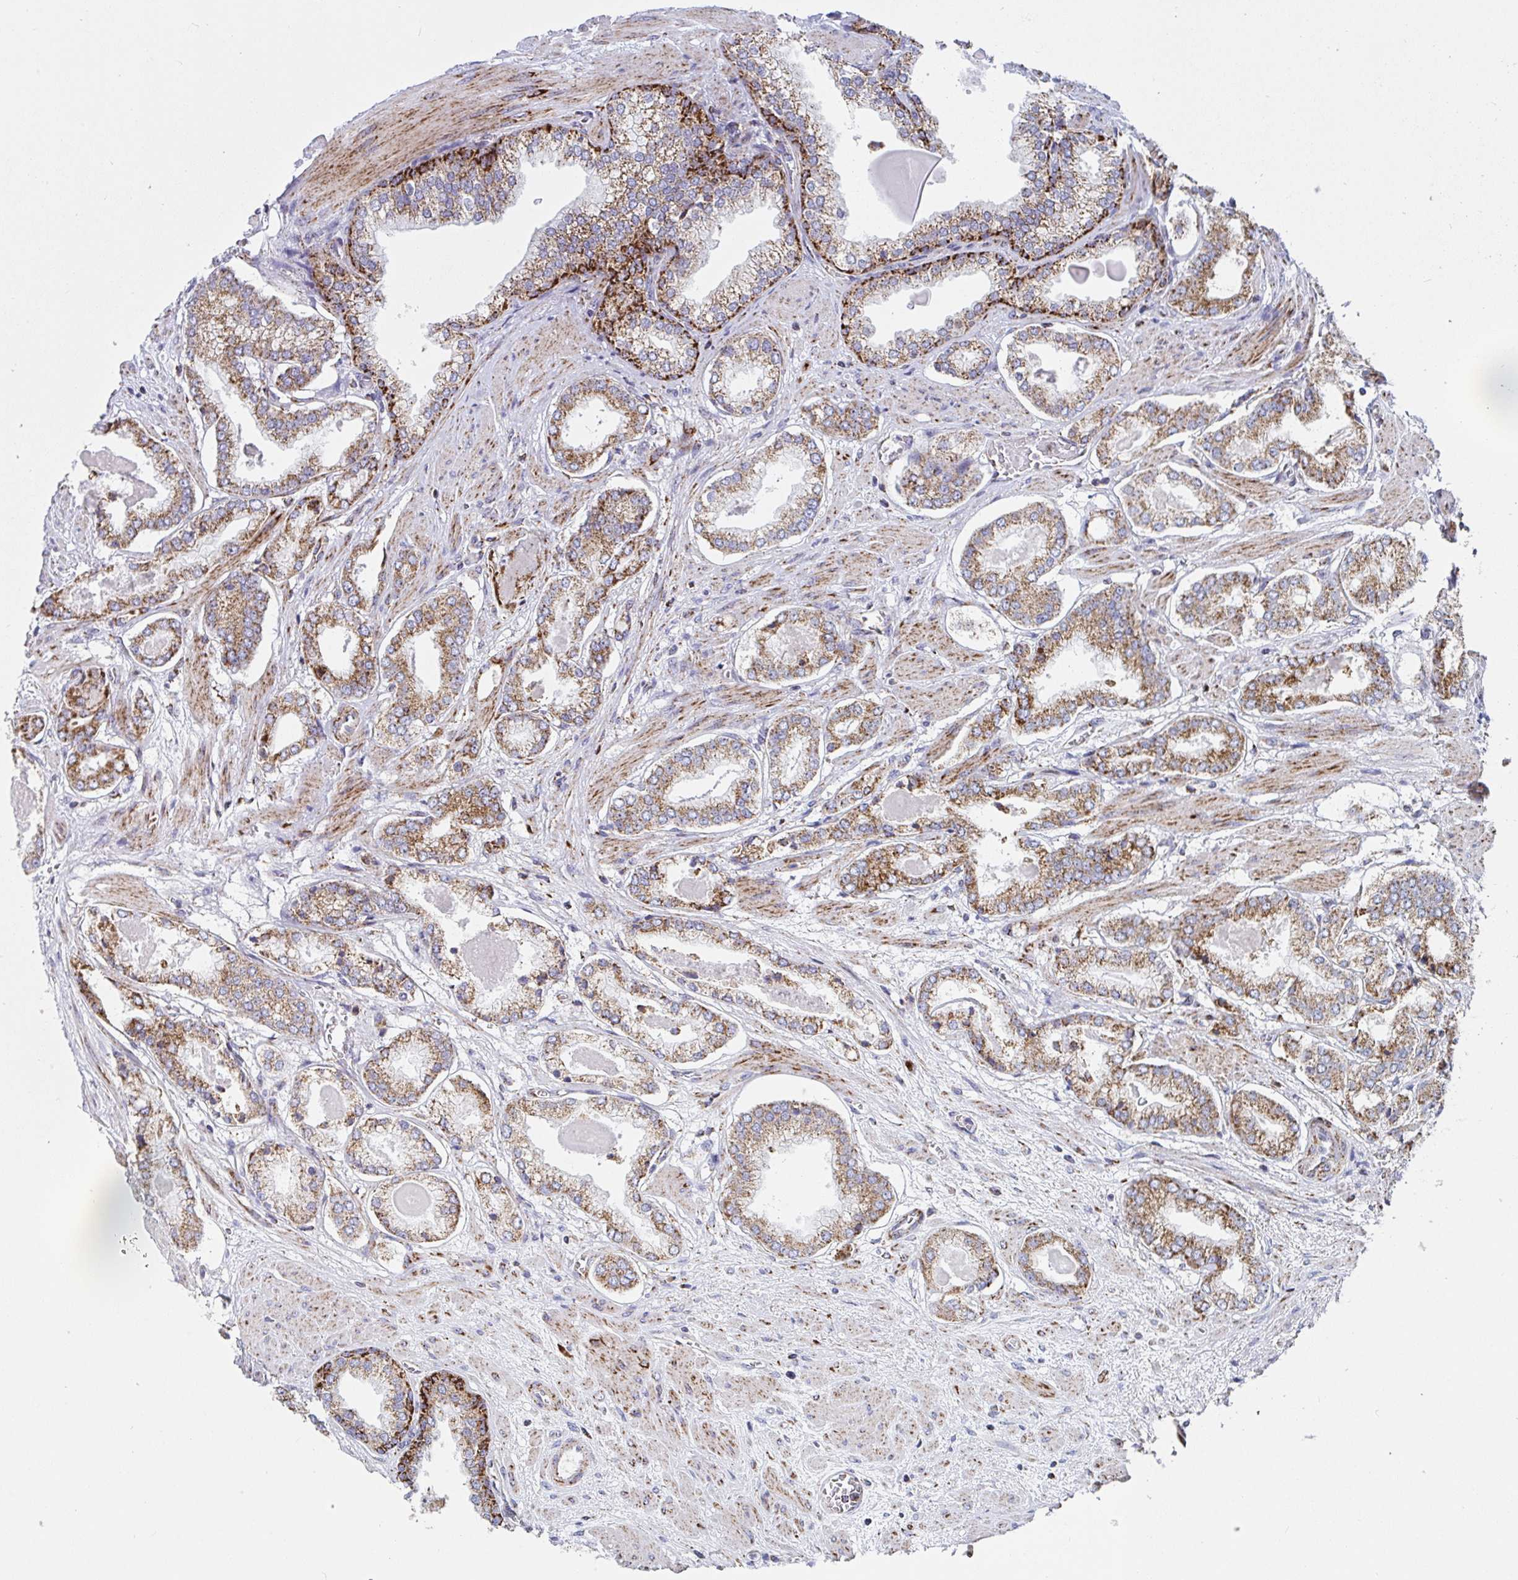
{"staining": {"intensity": "moderate", "quantity": ">75%", "location": "cytoplasmic/membranous"}, "tissue": "prostate cancer", "cell_type": "Tumor cells", "image_type": "cancer", "snomed": [{"axis": "morphology", "description": "Adenocarcinoma, Low grade"}, {"axis": "topography", "description": "Prostate"}], "caption": "The immunohistochemical stain shows moderate cytoplasmic/membranous staining in tumor cells of adenocarcinoma (low-grade) (prostate) tissue.", "gene": "ATP5MJ", "patient": {"sex": "male", "age": 64}}